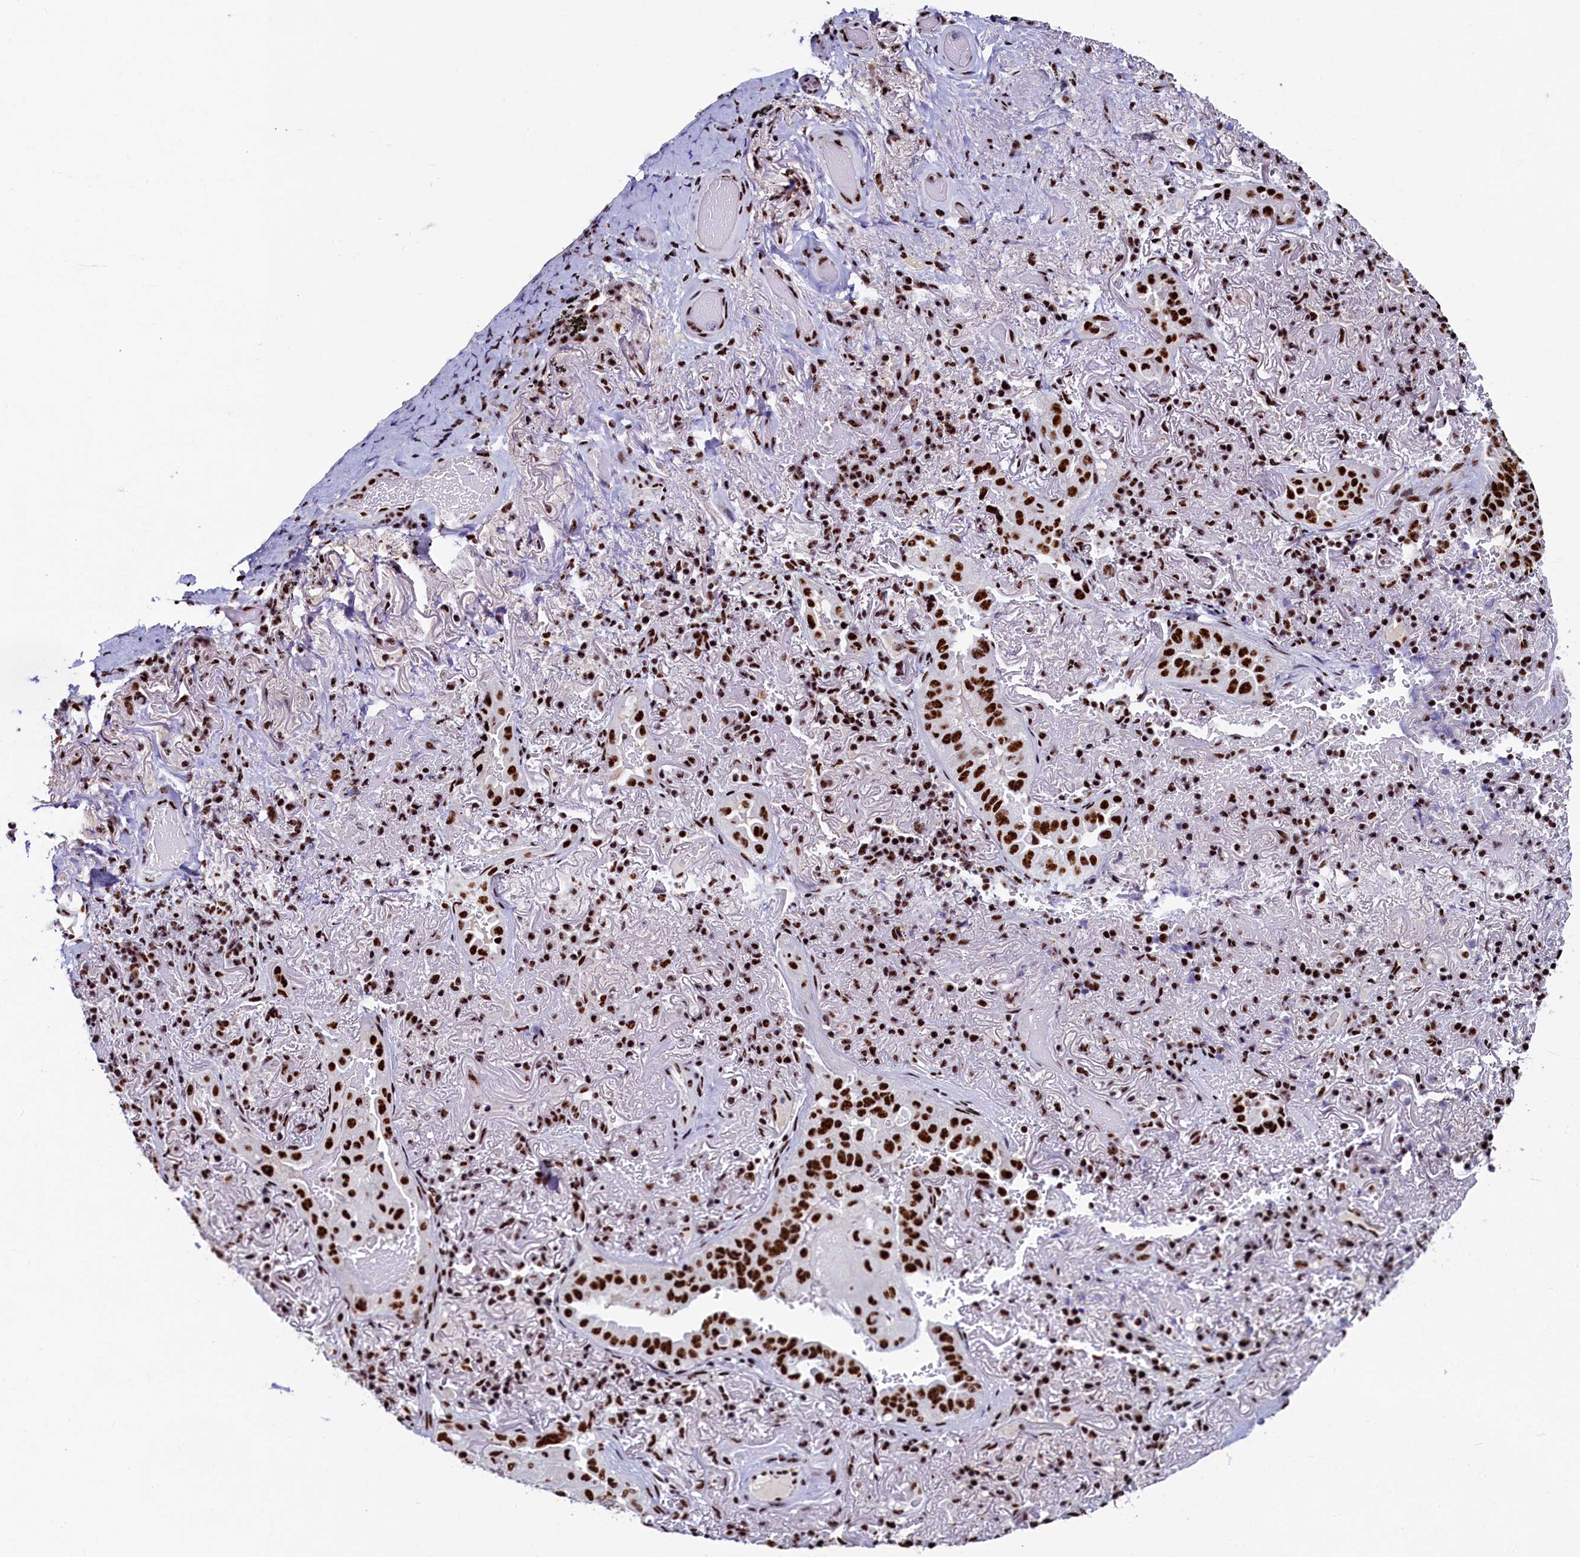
{"staining": {"intensity": "strong", "quantity": ">75%", "location": "nuclear"}, "tissue": "lung cancer", "cell_type": "Tumor cells", "image_type": "cancer", "snomed": [{"axis": "morphology", "description": "Adenocarcinoma, NOS"}, {"axis": "topography", "description": "Lung"}], "caption": "Tumor cells show strong nuclear positivity in about >75% of cells in adenocarcinoma (lung).", "gene": "SRRM2", "patient": {"sex": "female", "age": 69}}